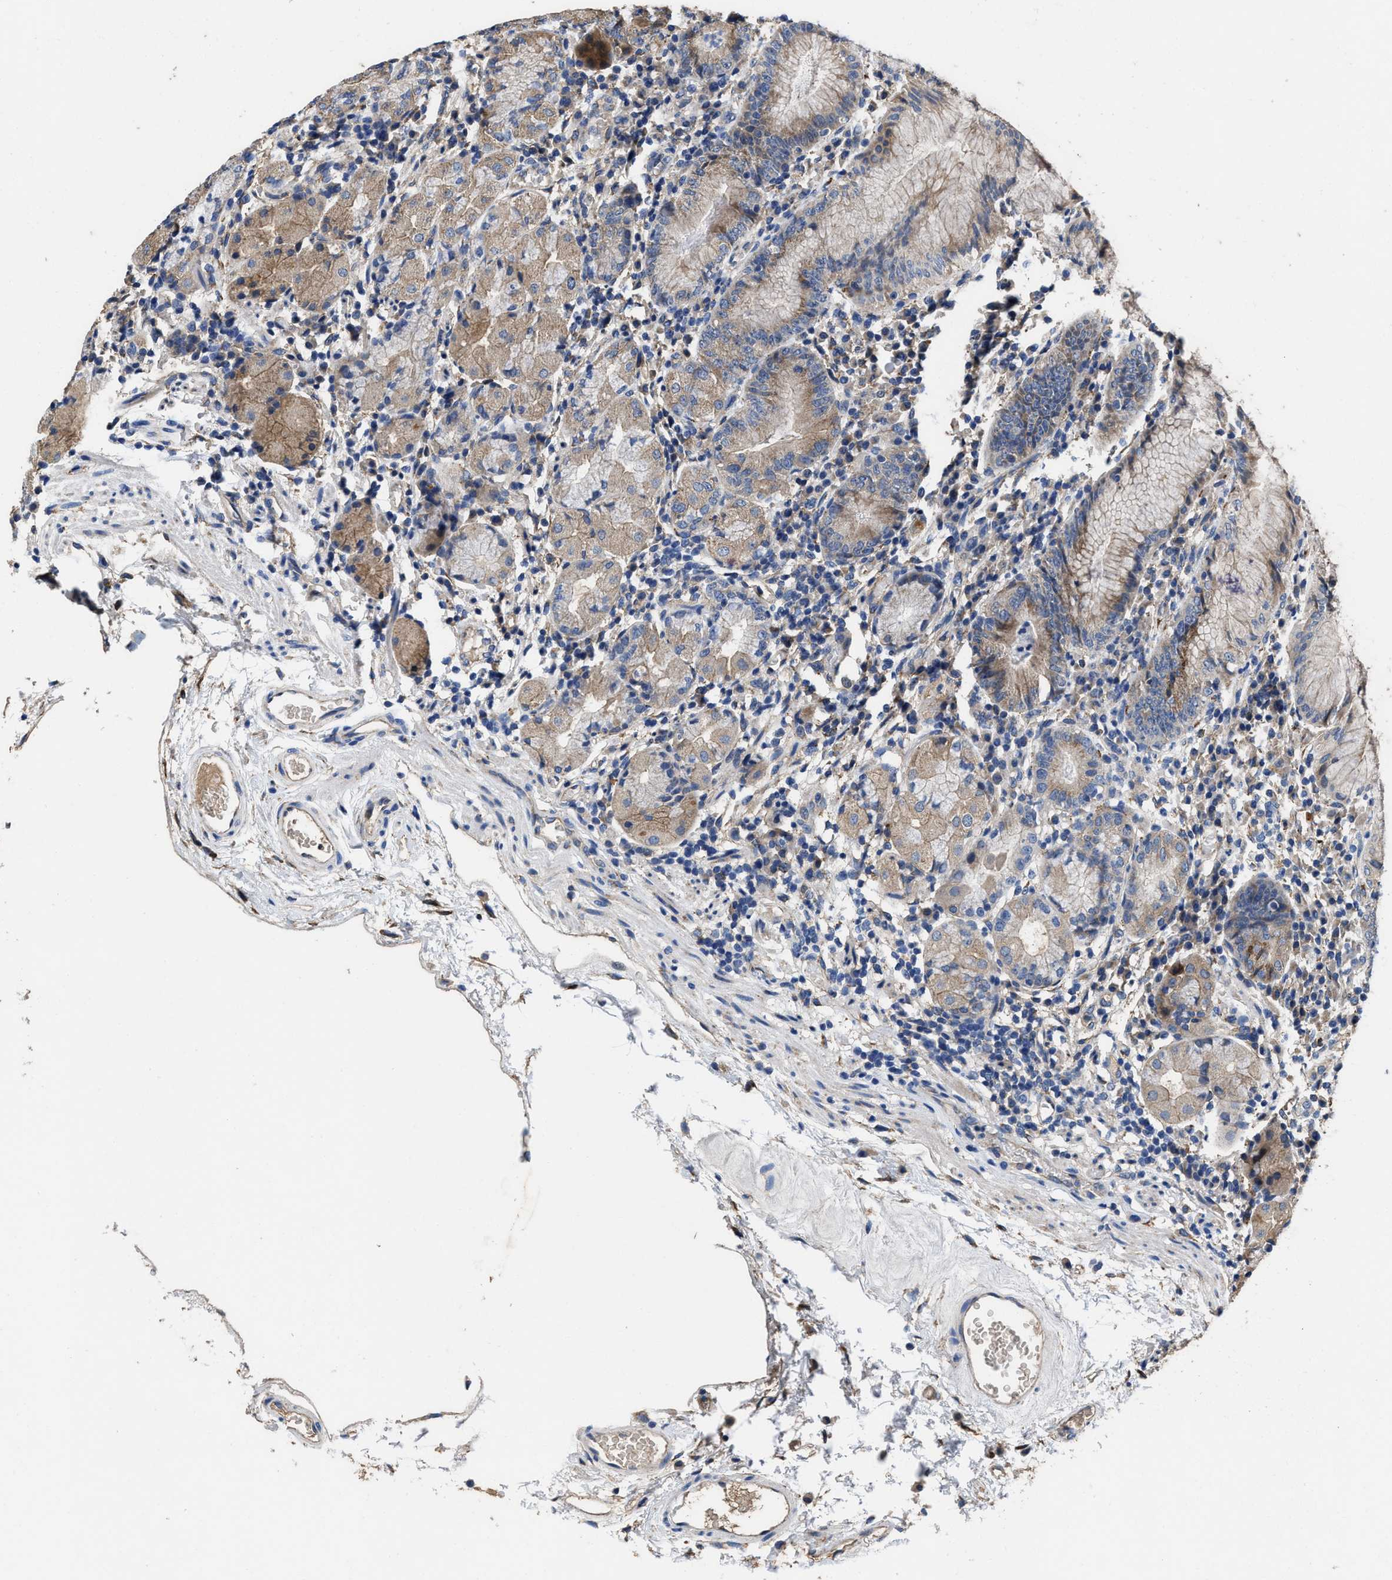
{"staining": {"intensity": "moderate", "quantity": "25%-75%", "location": "cytoplasmic/membranous"}, "tissue": "stomach", "cell_type": "Glandular cells", "image_type": "normal", "snomed": [{"axis": "morphology", "description": "Normal tissue, NOS"}, {"axis": "topography", "description": "Stomach"}, {"axis": "topography", "description": "Stomach, lower"}], "caption": "High-power microscopy captured an immunohistochemistry image of unremarkable stomach, revealing moderate cytoplasmic/membranous staining in approximately 25%-75% of glandular cells. Using DAB (3,3'-diaminobenzidine) (brown) and hematoxylin (blue) stains, captured at high magnification using brightfield microscopy.", "gene": "IDNK", "patient": {"sex": "female", "age": 75}}